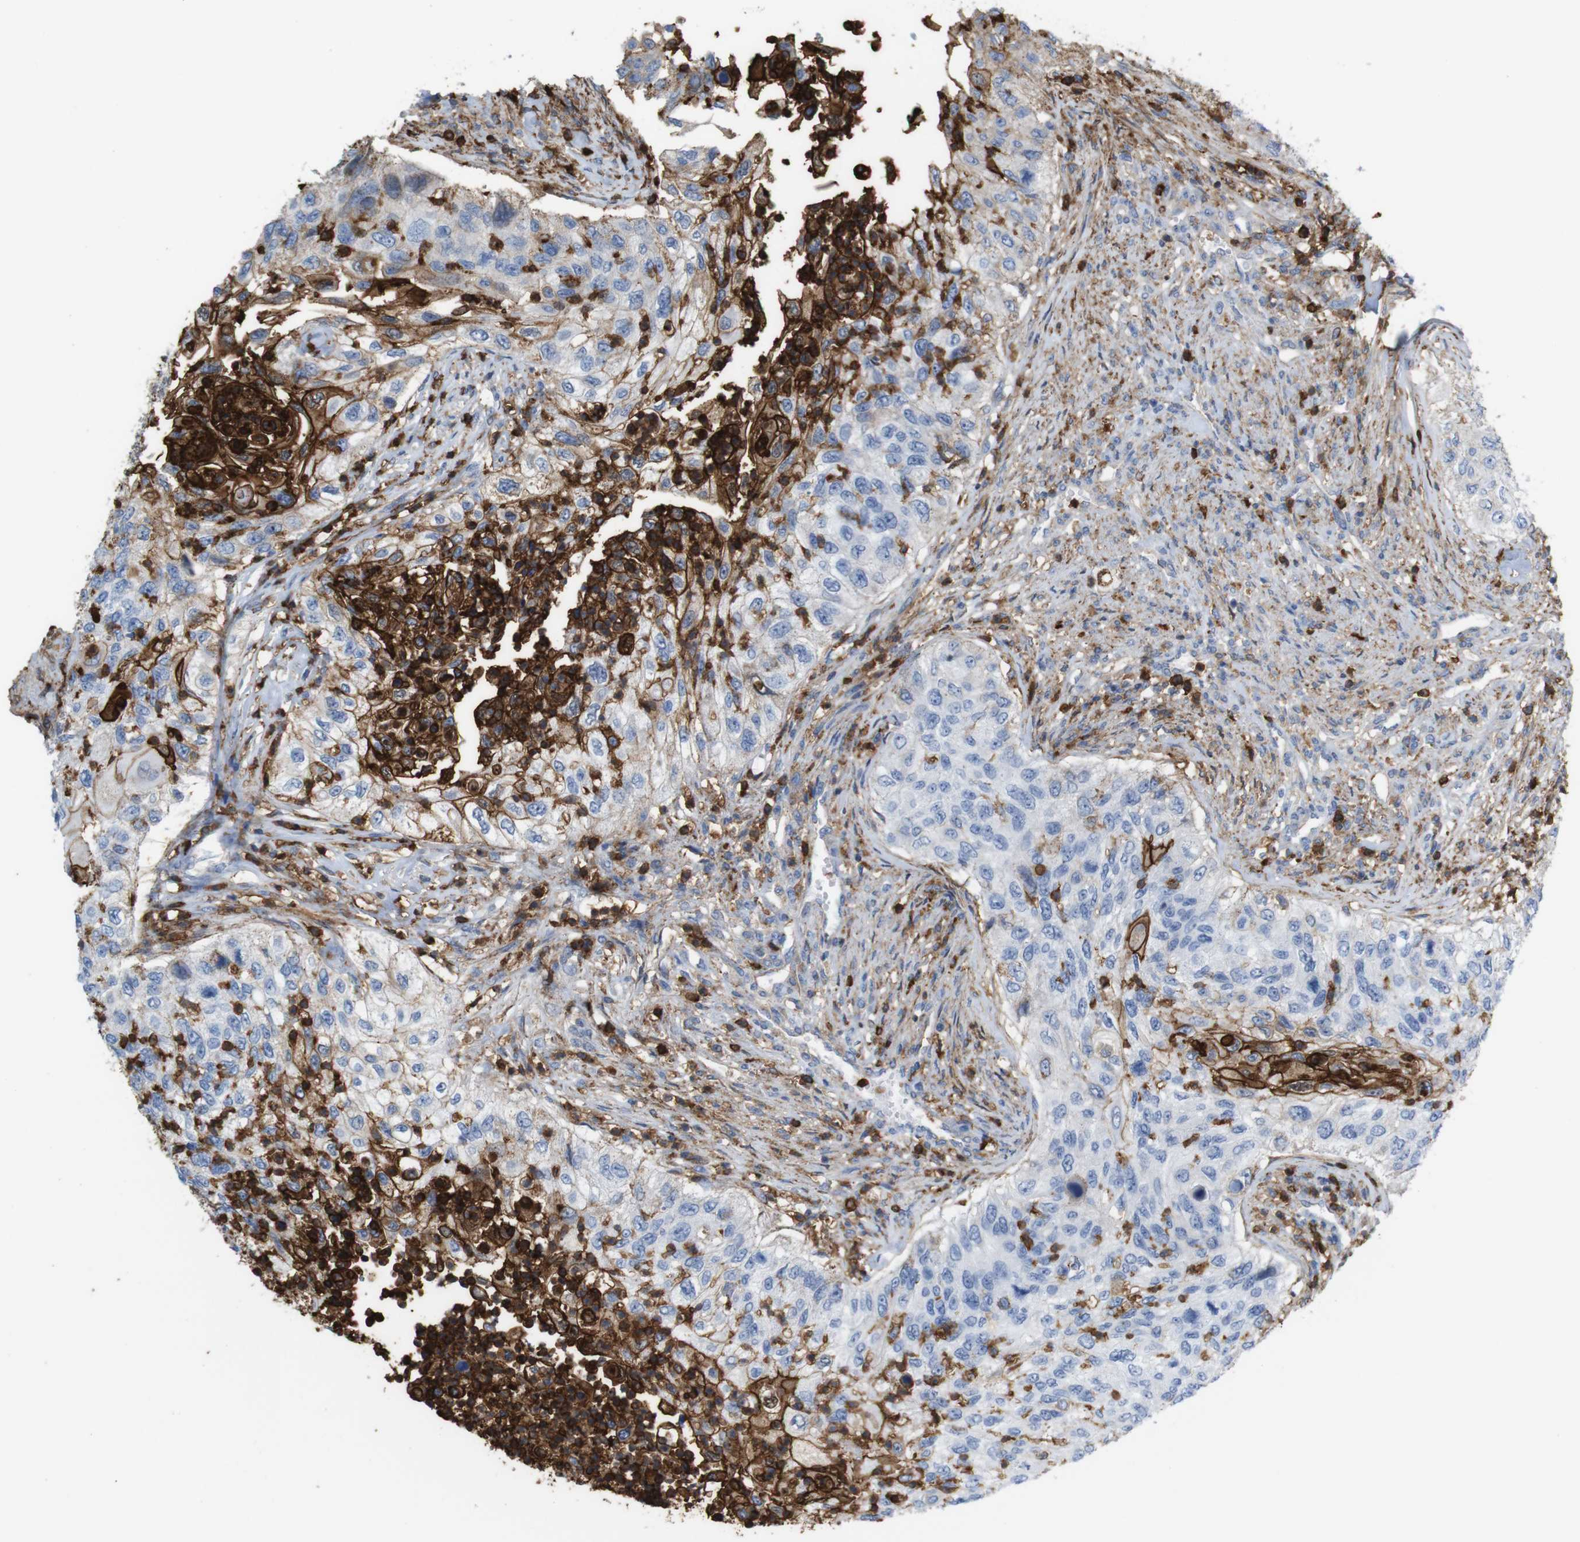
{"staining": {"intensity": "strong", "quantity": "25%-75%", "location": "cytoplasmic/membranous"}, "tissue": "urothelial cancer", "cell_type": "Tumor cells", "image_type": "cancer", "snomed": [{"axis": "morphology", "description": "Urothelial carcinoma, High grade"}, {"axis": "topography", "description": "Urinary bladder"}], "caption": "Immunohistochemistry histopathology image of urothelial carcinoma (high-grade) stained for a protein (brown), which displays high levels of strong cytoplasmic/membranous positivity in approximately 25%-75% of tumor cells.", "gene": "ANXA1", "patient": {"sex": "female", "age": 60}}